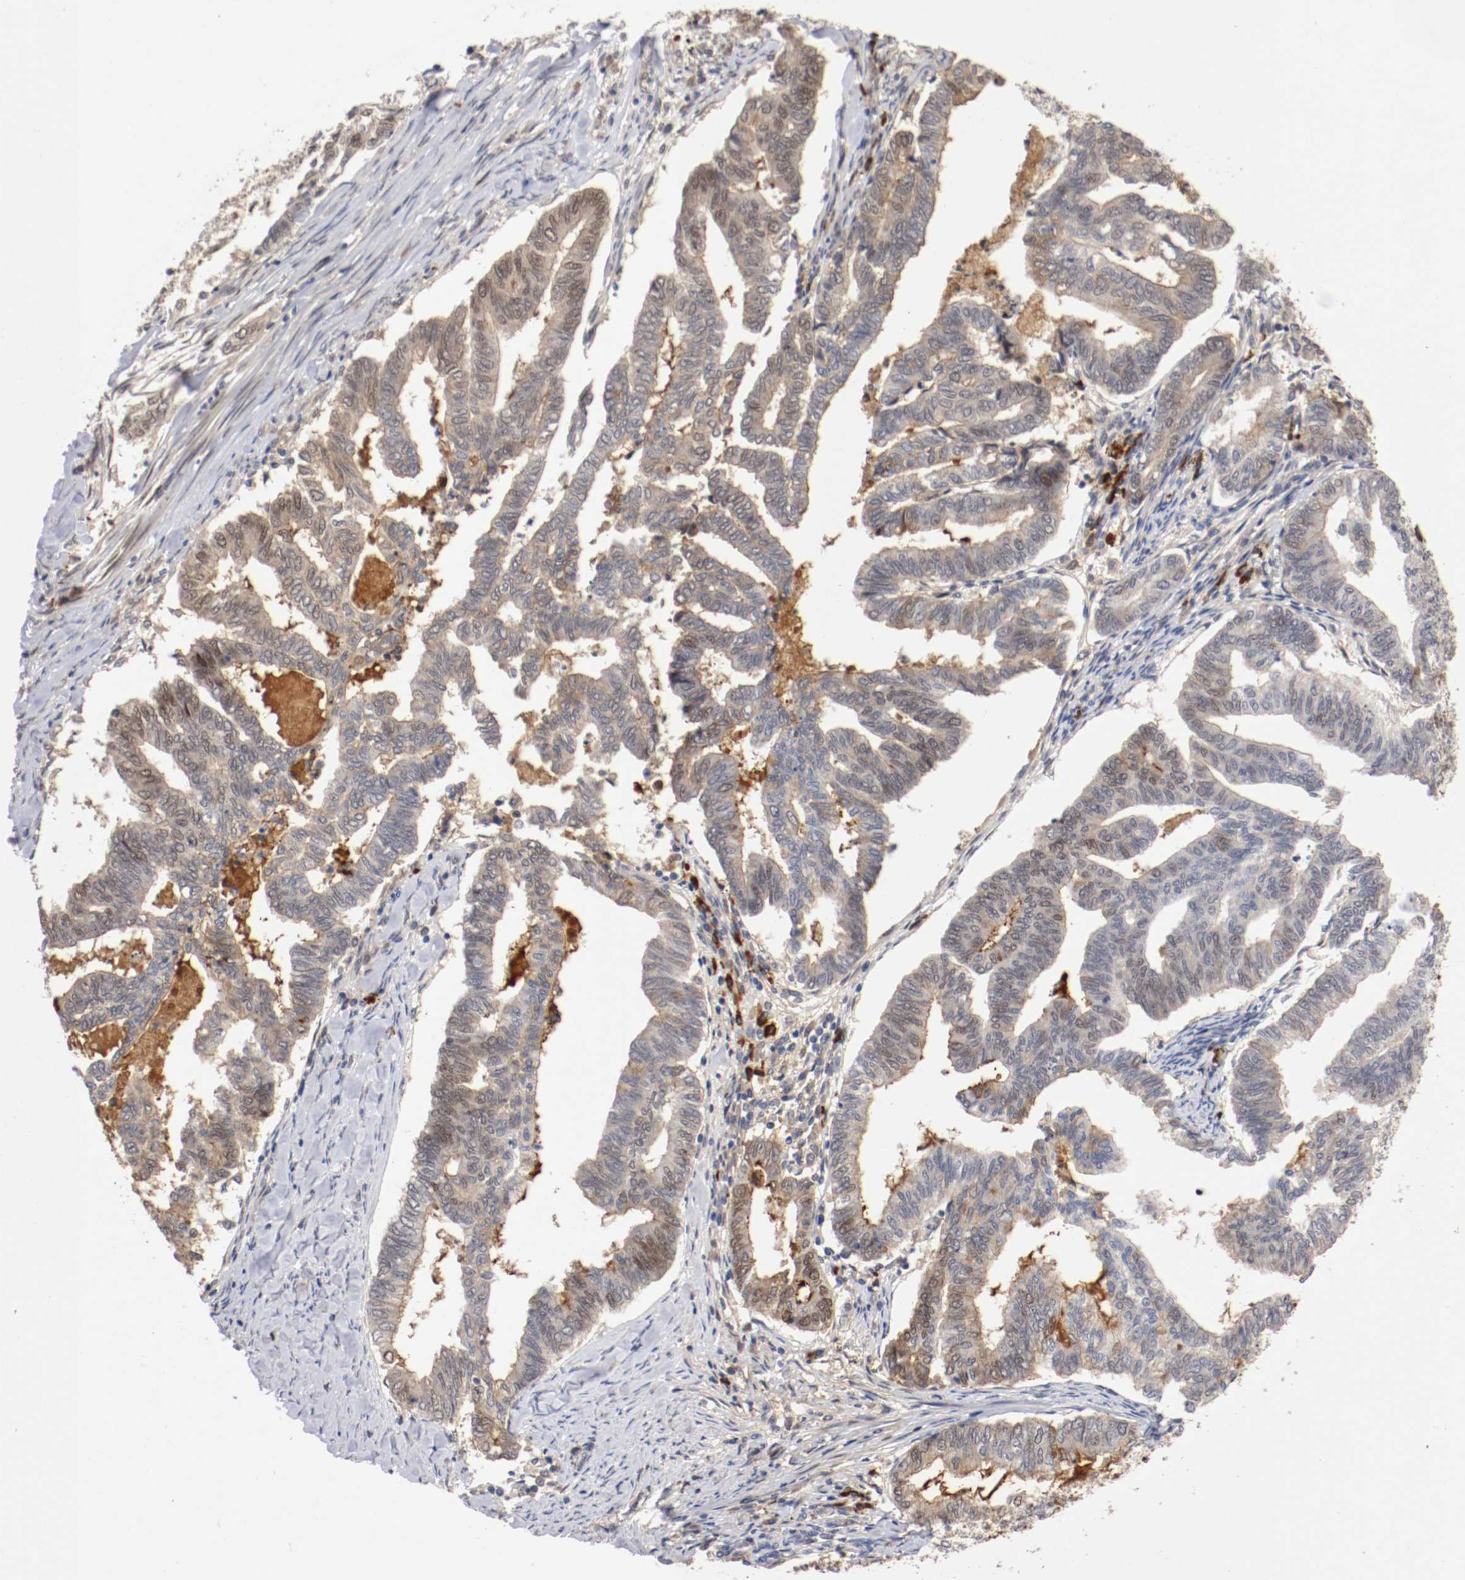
{"staining": {"intensity": "weak", "quantity": "<25%", "location": "cytoplasmic/membranous,nuclear"}, "tissue": "endometrial cancer", "cell_type": "Tumor cells", "image_type": "cancer", "snomed": [{"axis": "morphology", "description": "Adenocarcinoma, NOS"}, {"axis": "topography", "description": "Endometrium"}], "caption": "Micrograph shows no protein positivity in tumor cells of endometrial cancer (adenocarcinoma) tissue.", "gene": "DNMT3B", "patient": {"sex": "female", "age": 79}}